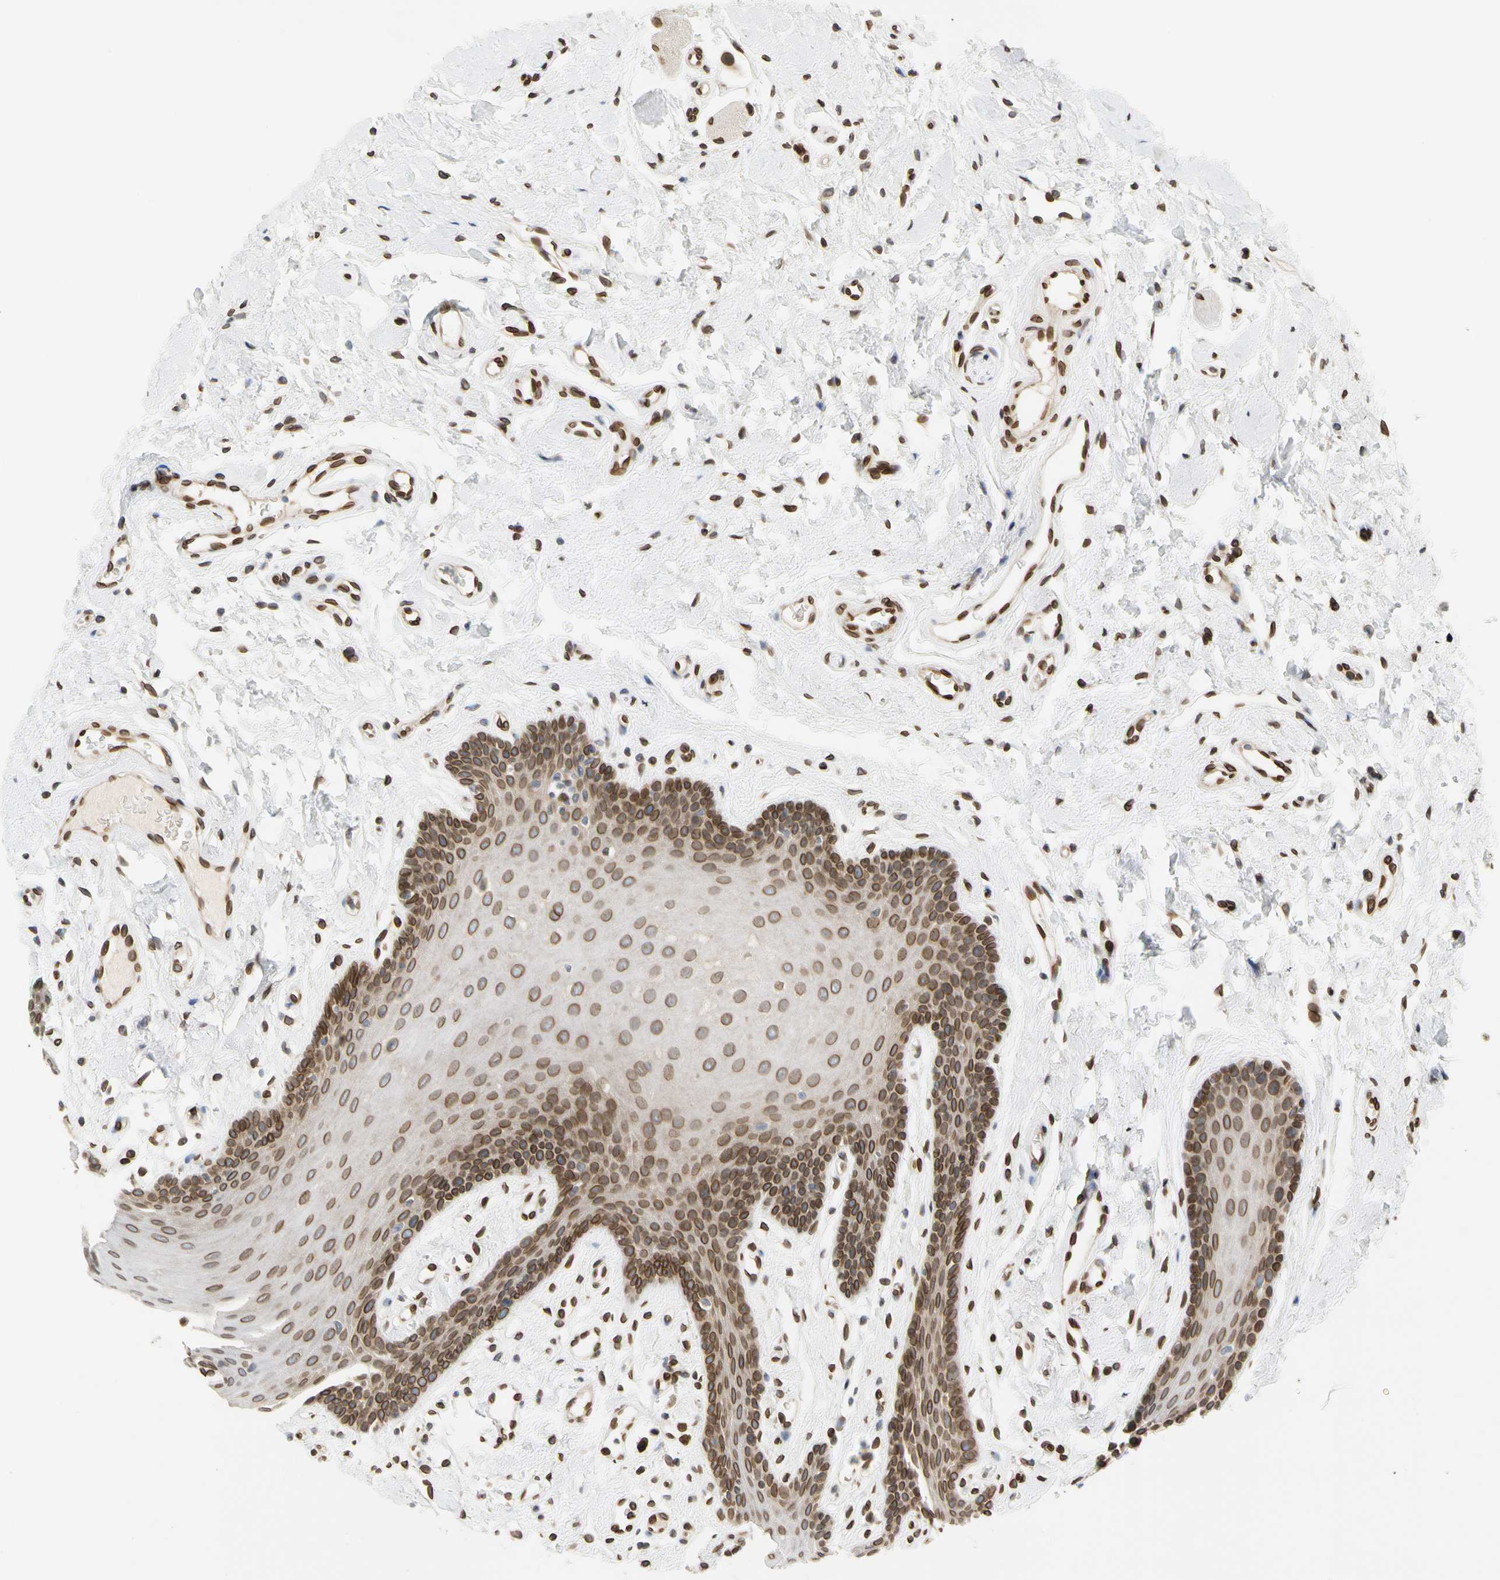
{"staining": {"intensity": "moderate", "quantity": ">75%", "location": "cytoplasmic/membranous,nuclear"}, "tissue": "oral mucosa", "cell_type": "Squamous epithelial cells", "image_type": "normal", "snomed": [{"axis": "morphology", "description": "Normal tissue, NOS"}, {"axis": "topography", "description": "Oral tissue"}], "caption": "The photomicrograph demonstrates immunohistochemical staining of unremarkable oral mucosa. There is moderate cytoplasmic/membranous,nuclear positivity is identified in about >75% of squamous epithelial cells.", "gene": "SUN1", "patient": {"sex": "male", "age": 62}}